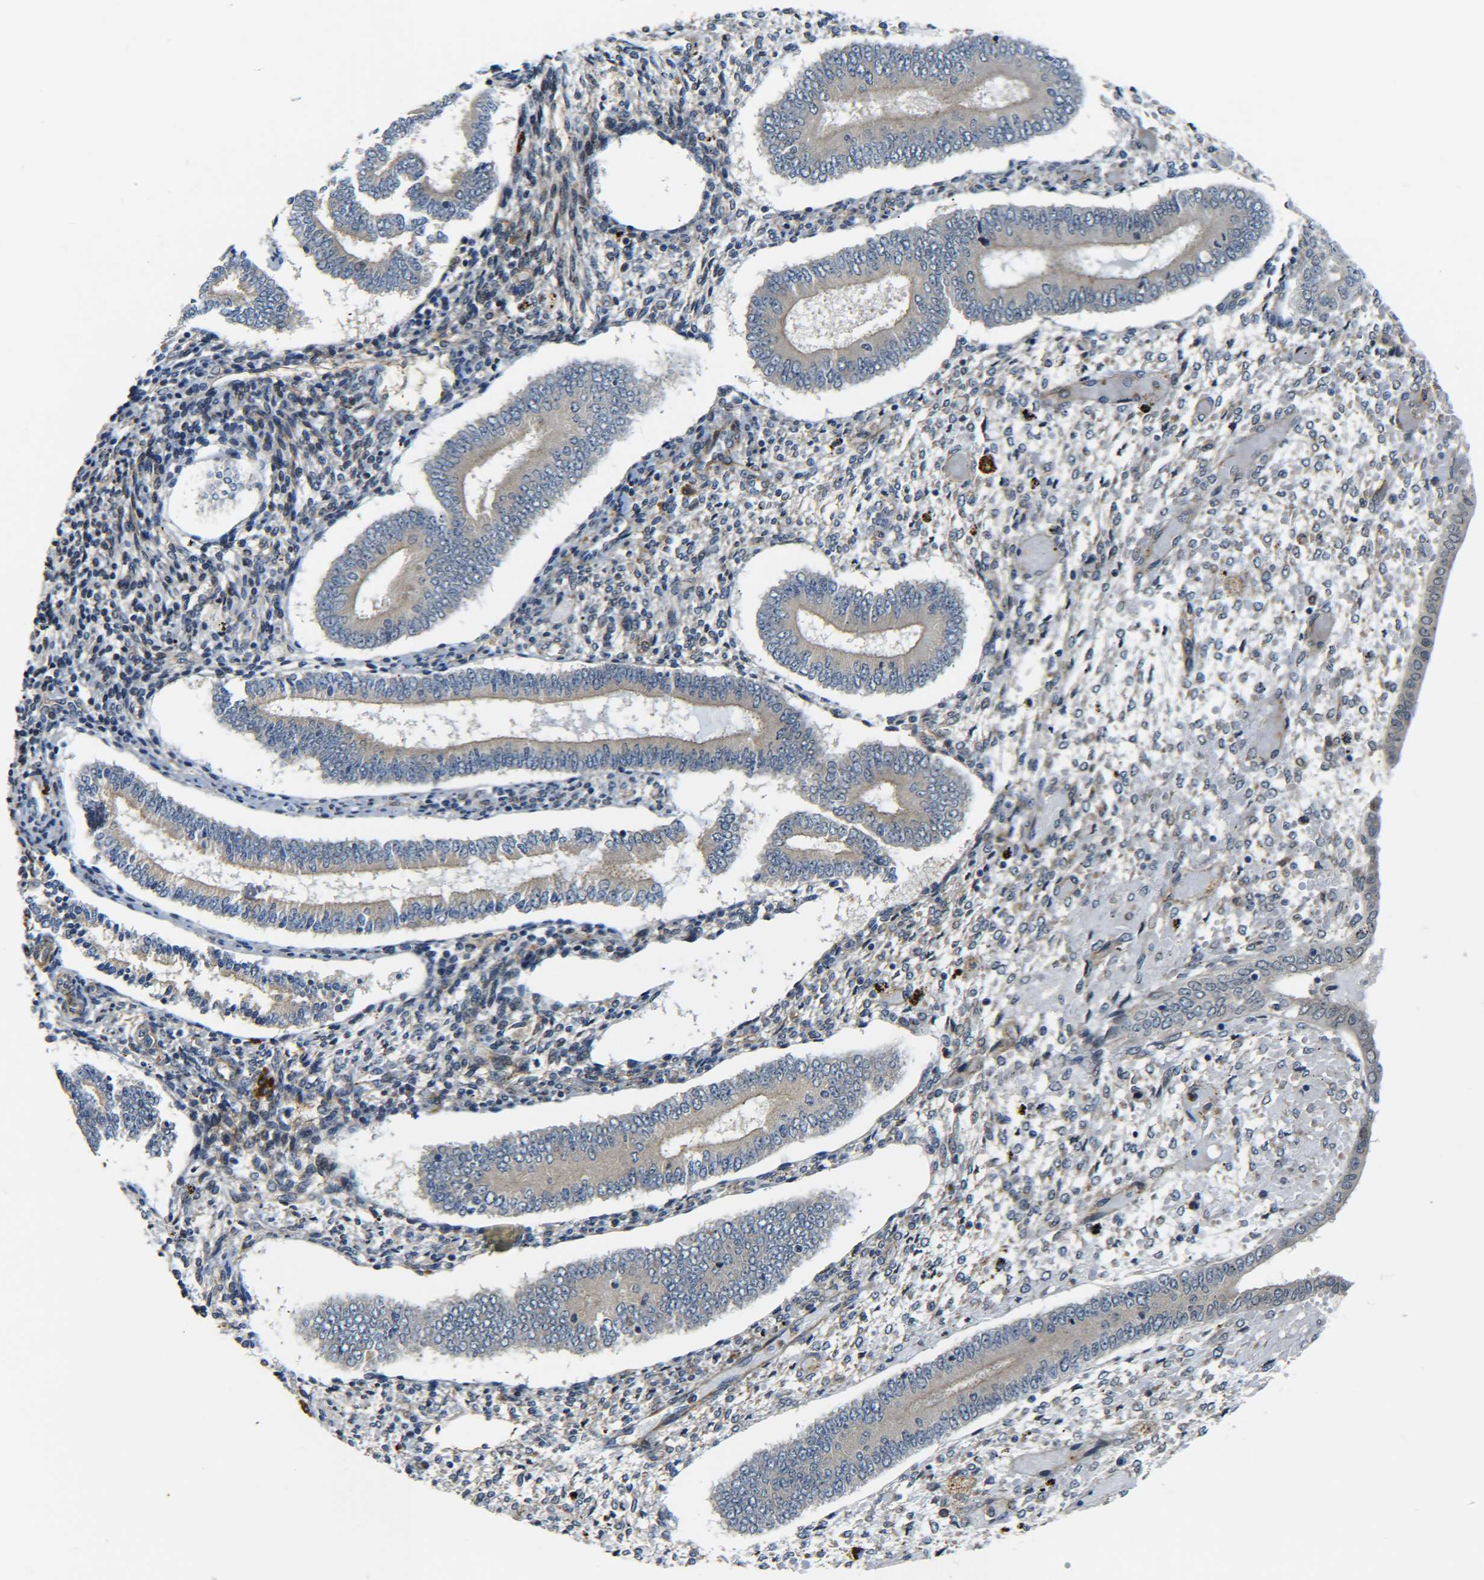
{"staining": {"intensity": "weak", "quantity": "<25%", "location": "cytoplasmic/membranous"}, "tissue": "endometrium", "cell_type": "Cells in endometrial stroma", "image_type": "normal", "snomed": [{"axis": "morphology", "description": "Normal tissue, NOS"}, {"axis": "topography", "description": "Endometrium"}], "caption": "Immunohistochemistry of unremarkable endometrium shows no staining in cells in endometrial stroma. (IHC, brightfield microscopy, high magnification).", "gene": "MEIS1", "patient": {"sex": "female", "age": 42}}